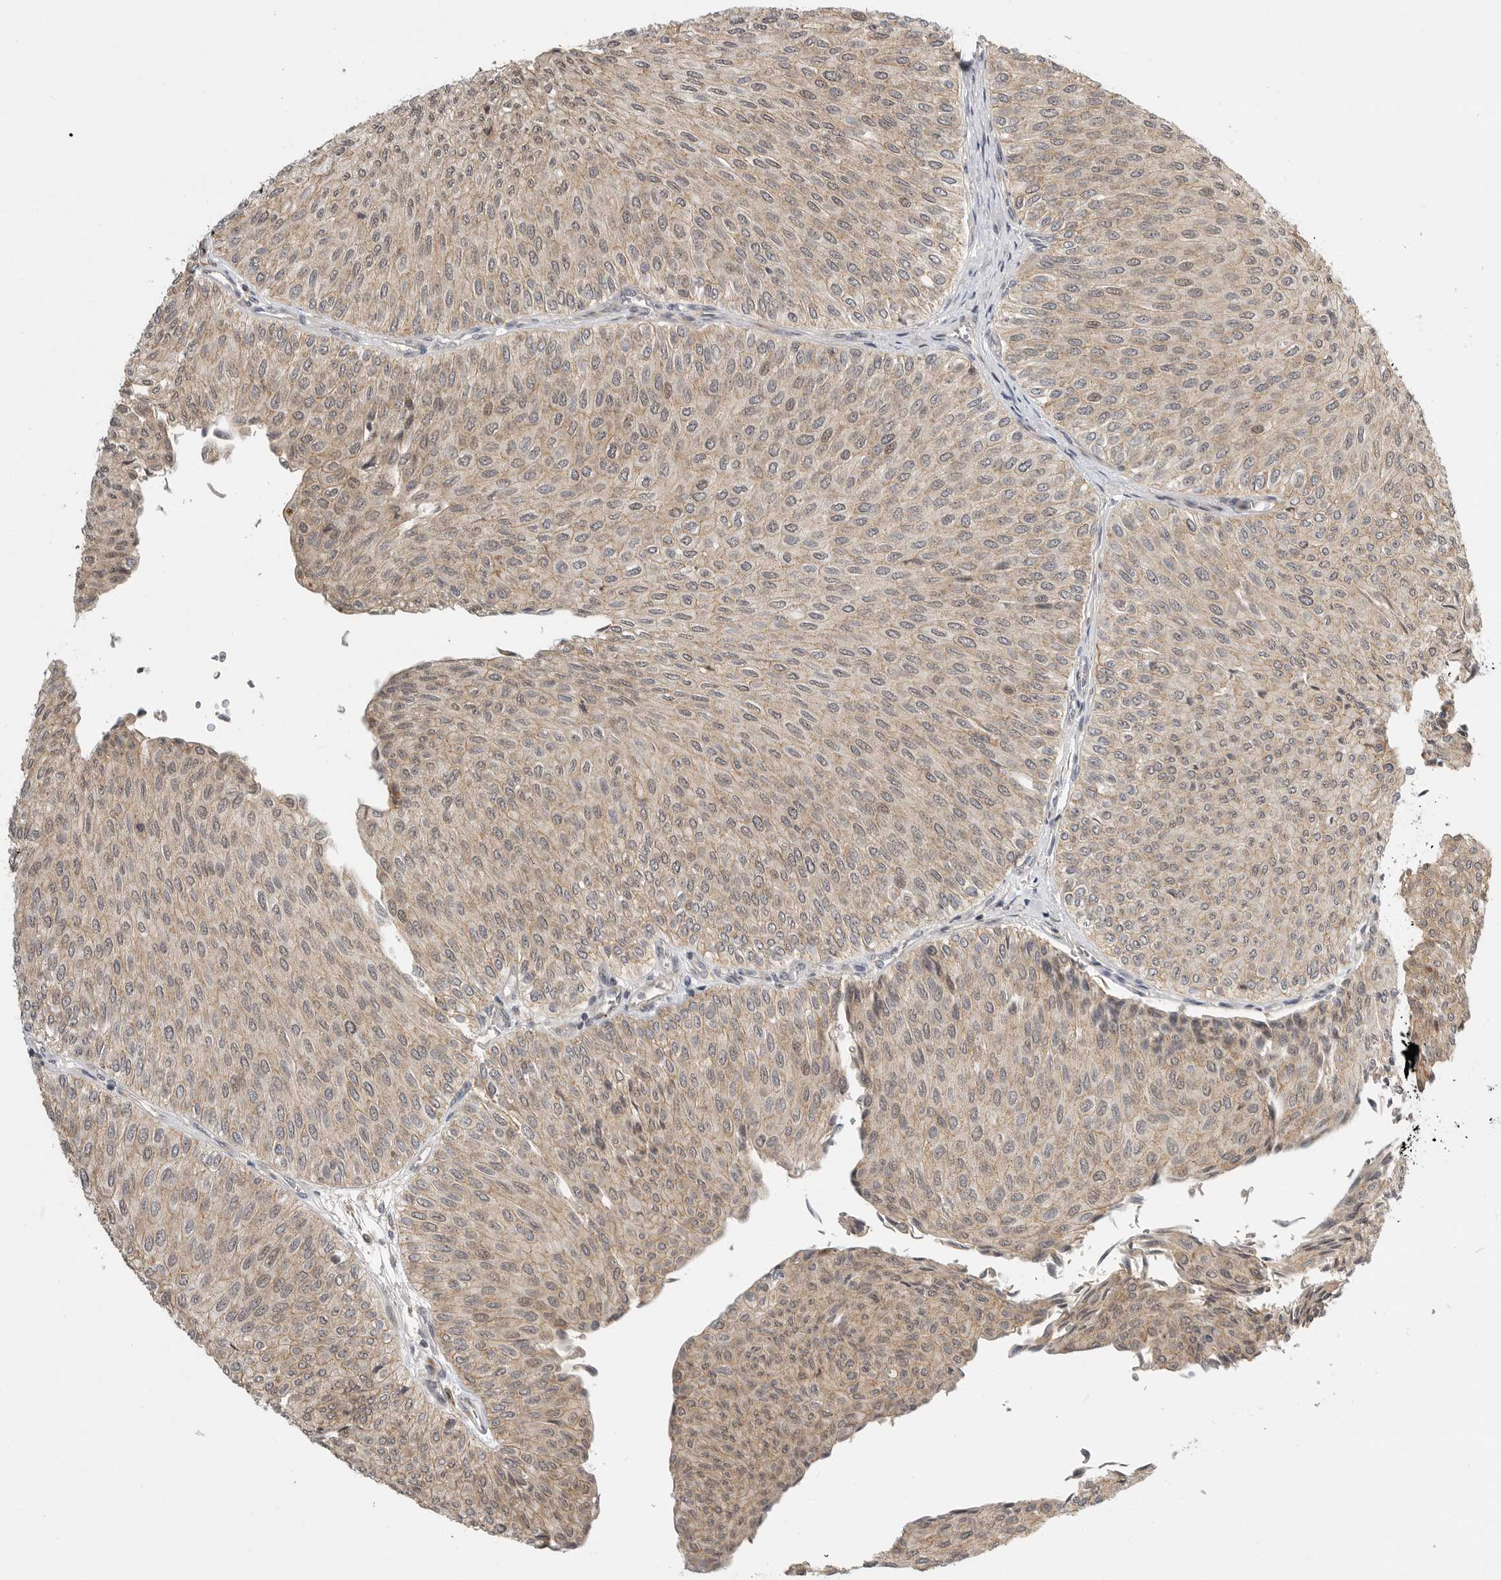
{"staining": {"intensity": "weak", "quantity": ">75%", "location": "cytoplasmic/membranous,nuclear"}, "tissue": "urothelial cancer", "cell_type": "Tumor cells", "image_type": "cancer", "snomed": [{"axis": "morphology", "description": "Urothelial carcinoma, Low grade"}, {"axis": "topography", "description": "Urinary bladder"}], "caption": "Weak cytoplasmic/membranous and nuclear protein expression is identified in about >75% of tumor cells in low-grade urothelial carcinoma. Nuclei are stained in blue.", "gene": "CSNK1G3", "patient": {"sex": "male", "age": 78}}